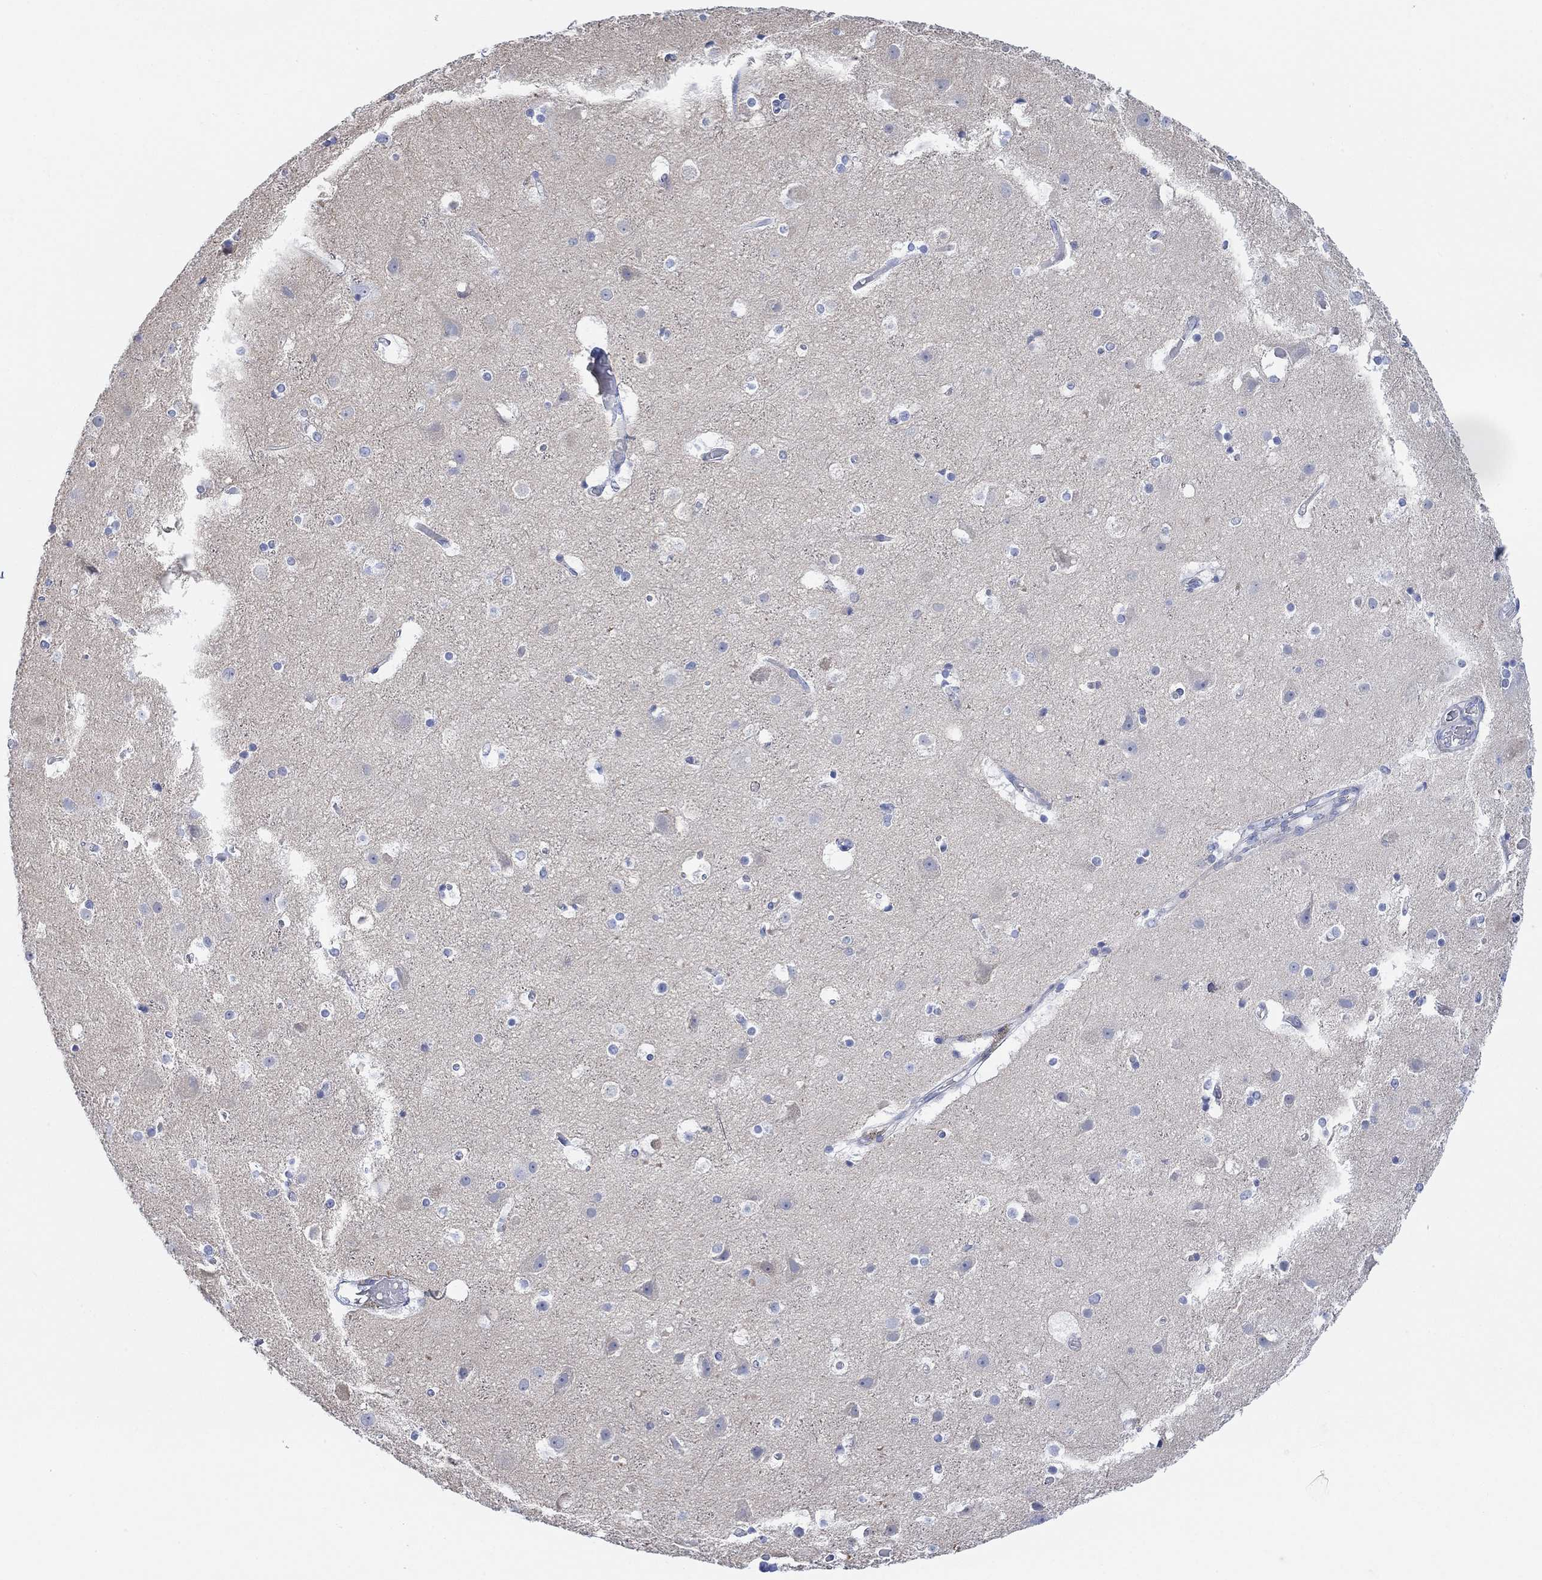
{"staining": {"intensity": "negative", "quantity": "none", "location": "none"}, "tissue": "cerebral cortex", "cell_type": "Endothelial cells", "image_type": "normal", "snomed": [{"axis": "morphology", "description": "Normal tissue, NOS"}, {"axis": "topography", "description": "Cerebral cortex"}], "caption": "Immunohistochemistry histopathology image of benign cerebral cortex: human cerebral cortex stained with DAB (3,3'-diaminobenzidine) reveals no significant protein staining in endothelial cells.", "gene": "TLDC2", "patient": {"sex": "female", "age": 52}}